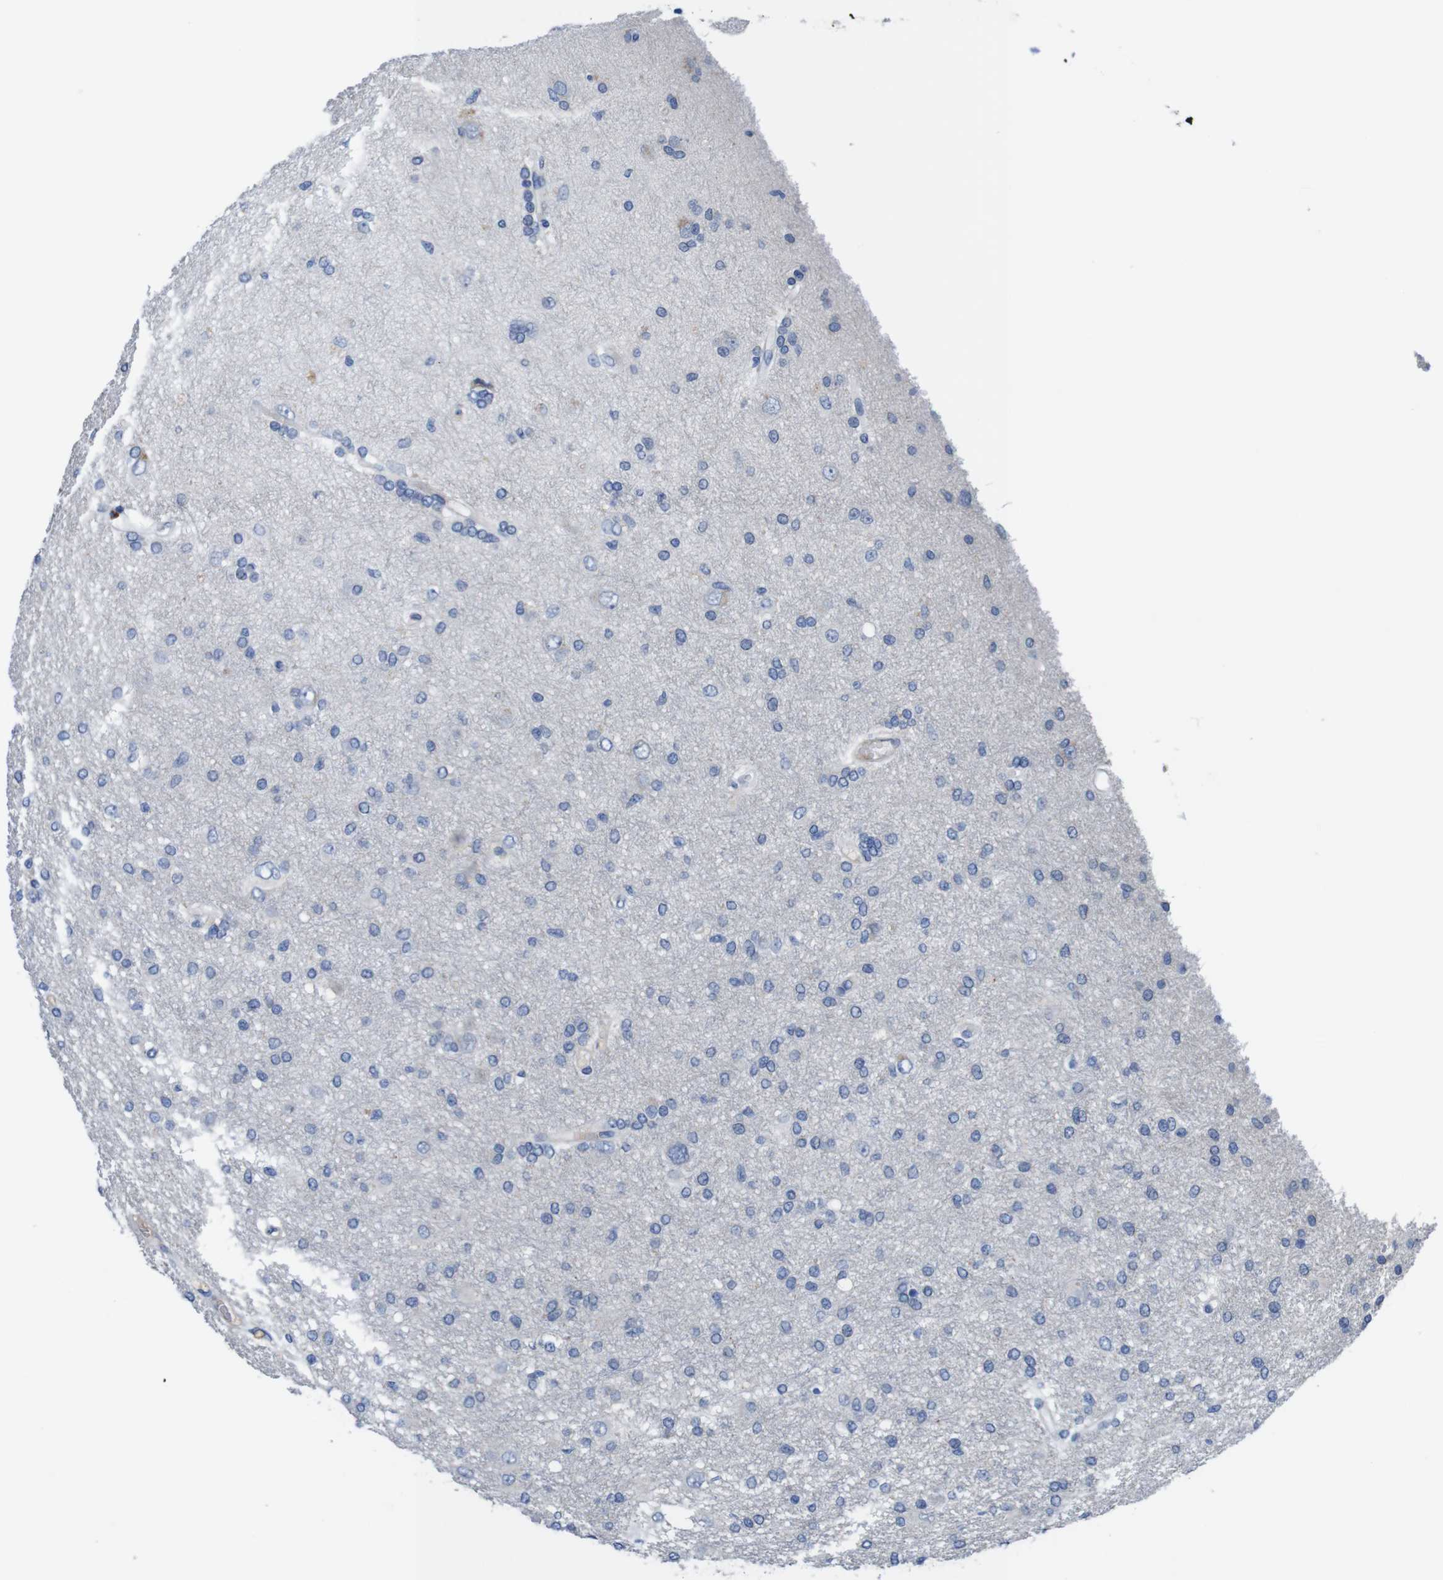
{"staining": {"intensity": "negative", "quantity": "none", "location": "none"}, "tissue": "glioma", "cell_type": "Tumor cells", "image_type": "cancer", "snomed": [{"axis": "morphology", "description": "Glioma, malignant, High grade"}, {"axis": "topography", "description": "Brain"}], "caption": "Immunohistochemistry of human glioma reveals no staining in tumor cells. (DAB immunohistochemistry, high magnification).", "gene": "C1RL", "patient": {"sex": "female", "age": 59}}